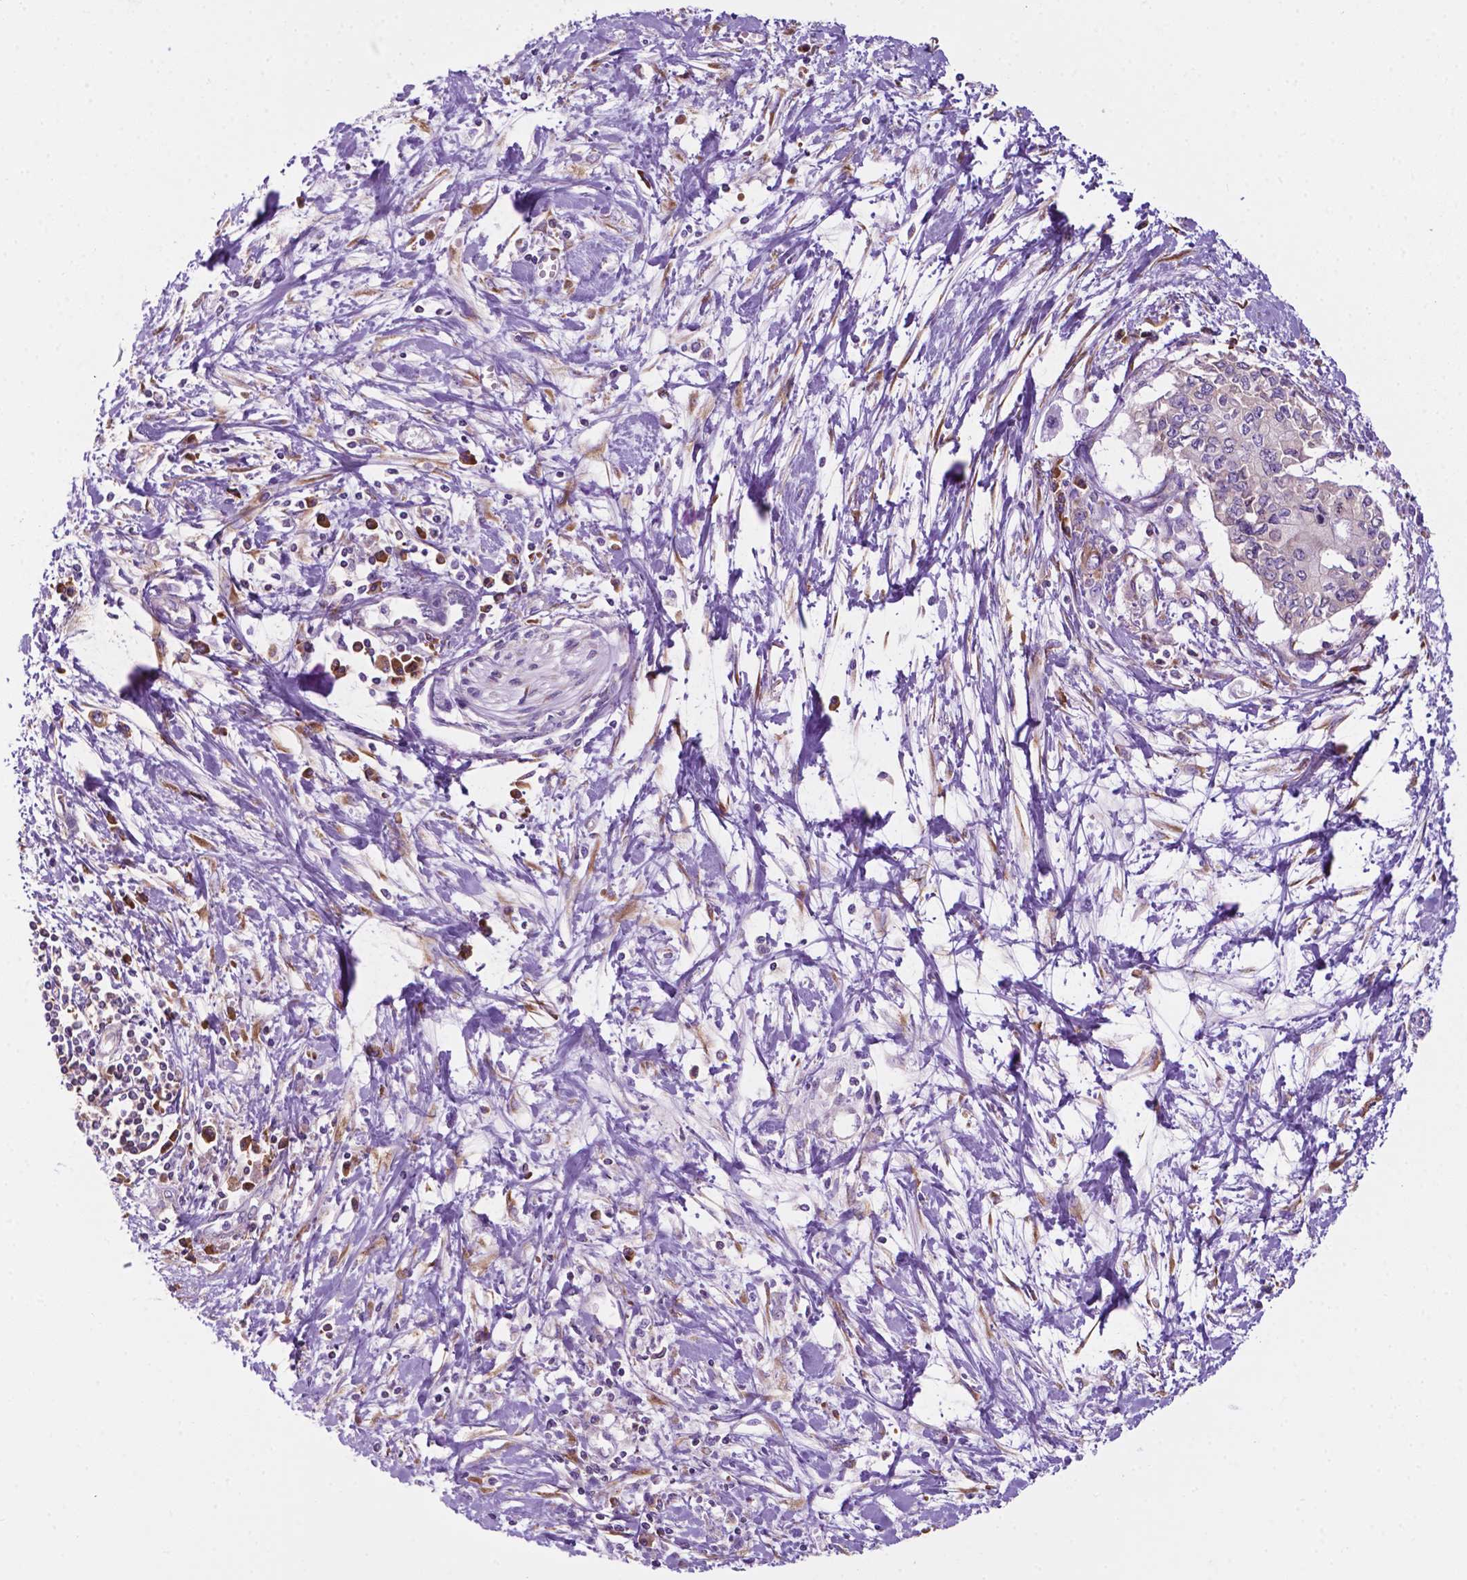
{"staining": {"intensity": "negative", "quantity": "none", "location": "none"}, "tissue": "pancreatic cancer", "cell_type": "Tumor cells", "image_type": "cancer", "snomed": [{"axis": "morphology", "description": "Adenocarcinoma, NOS"}, {"axis": "topography", "description": "Pancreas"}], "caption": "Tumor cells are negative for protein expression in human pancreatic cancer.", "gene": "RPL29", "patient": {"sex": "female", "age": 61}}